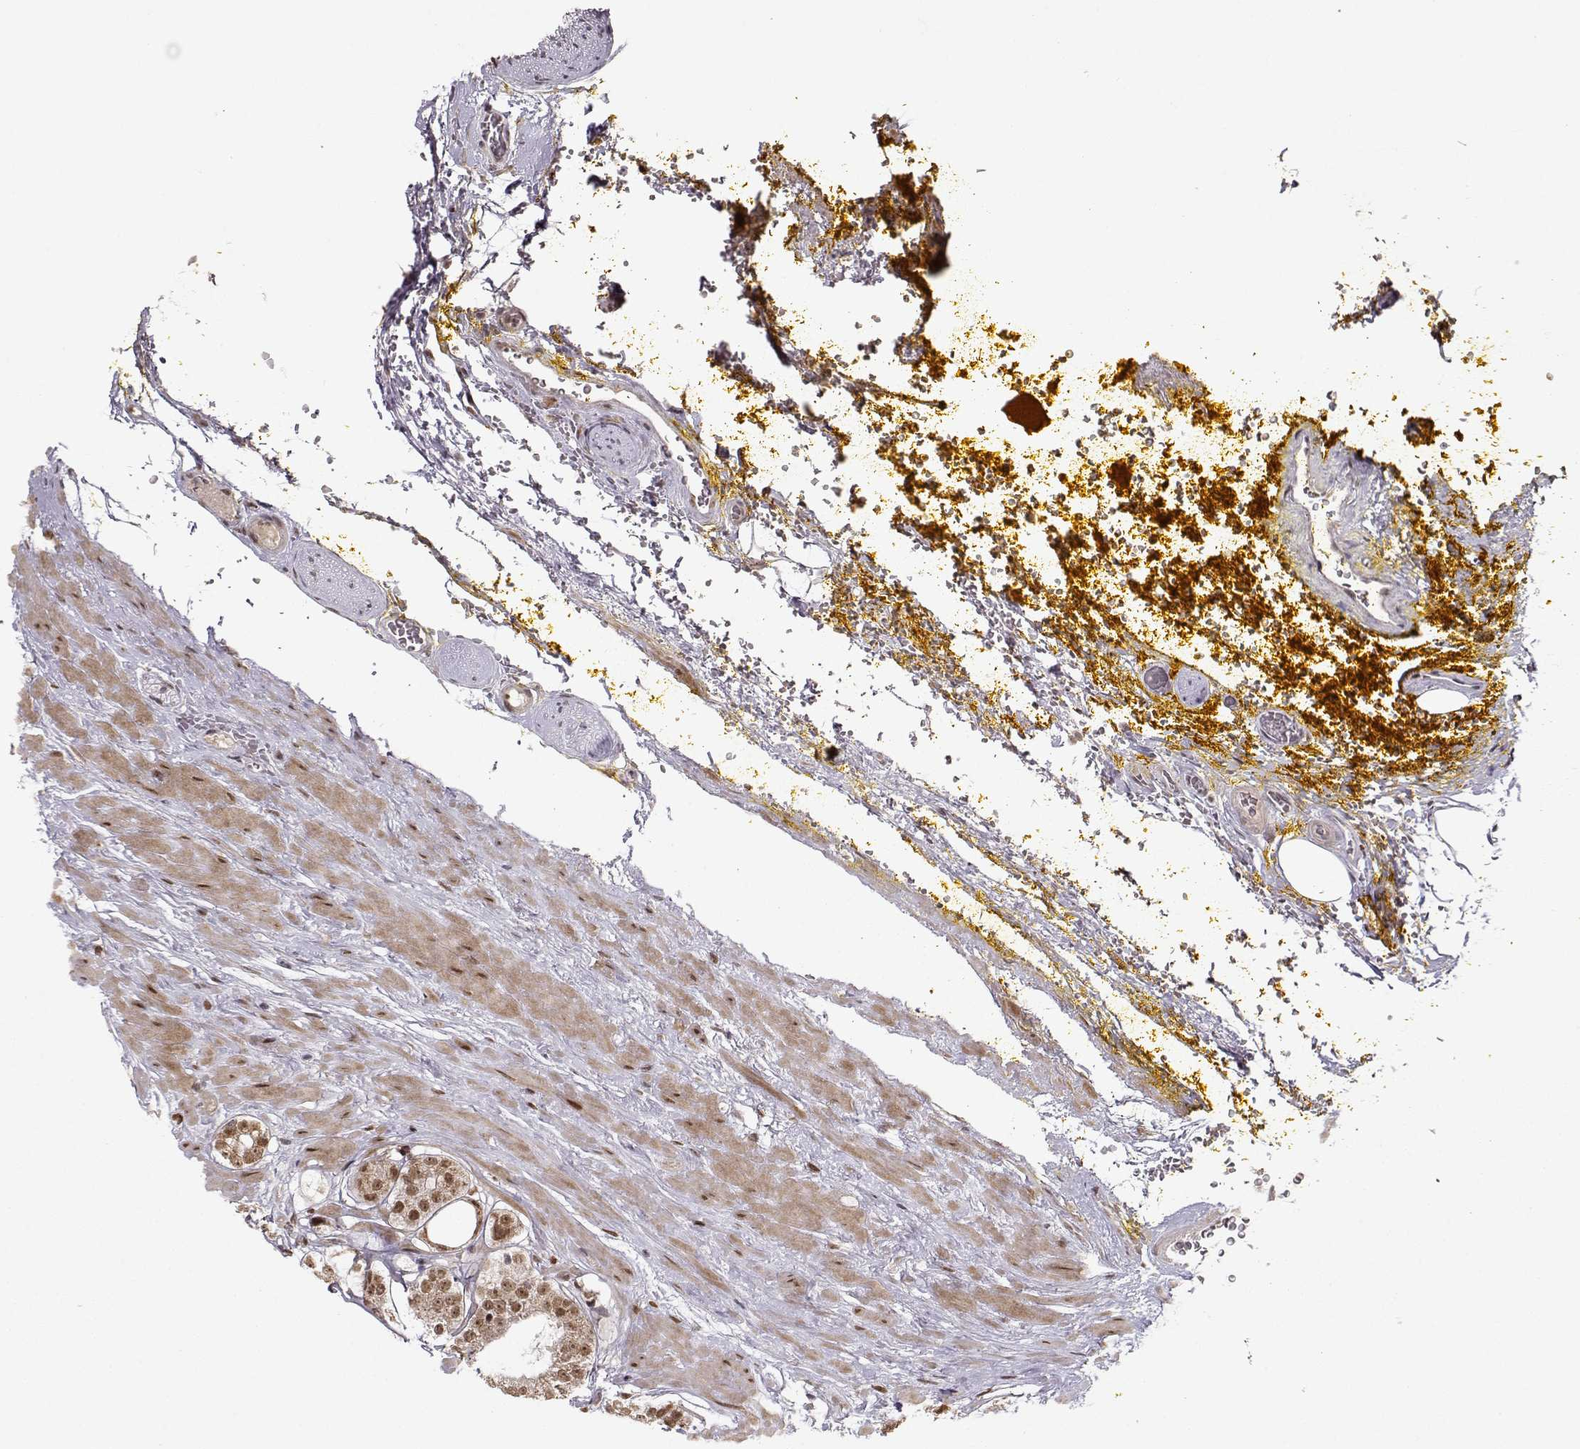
{"staining": {"intensity": "moderate", "quantity": ">75%", "location": "cytoplasmic/membranous,nuclear"}, "tissue": "prostate cancer", "cell_type": "Tumor cells", "image_type": "cancer", "snomed": [{"axis": "morphology", "description": "Adenocarcinoma, Low grade"}, {"axis": "topography", "description": "Prostate"}], "caption": "A photomicrograph showing moderate cytoplasmic/membranous and nuclear staining in approximately >75% of tumor cells in prostate cancer (adenocarcinoma (low-grade)), as visualized by brown immunohistochemical staining.", "gene": "RAI1", "patient": {"sex": "male", "age": 60}}